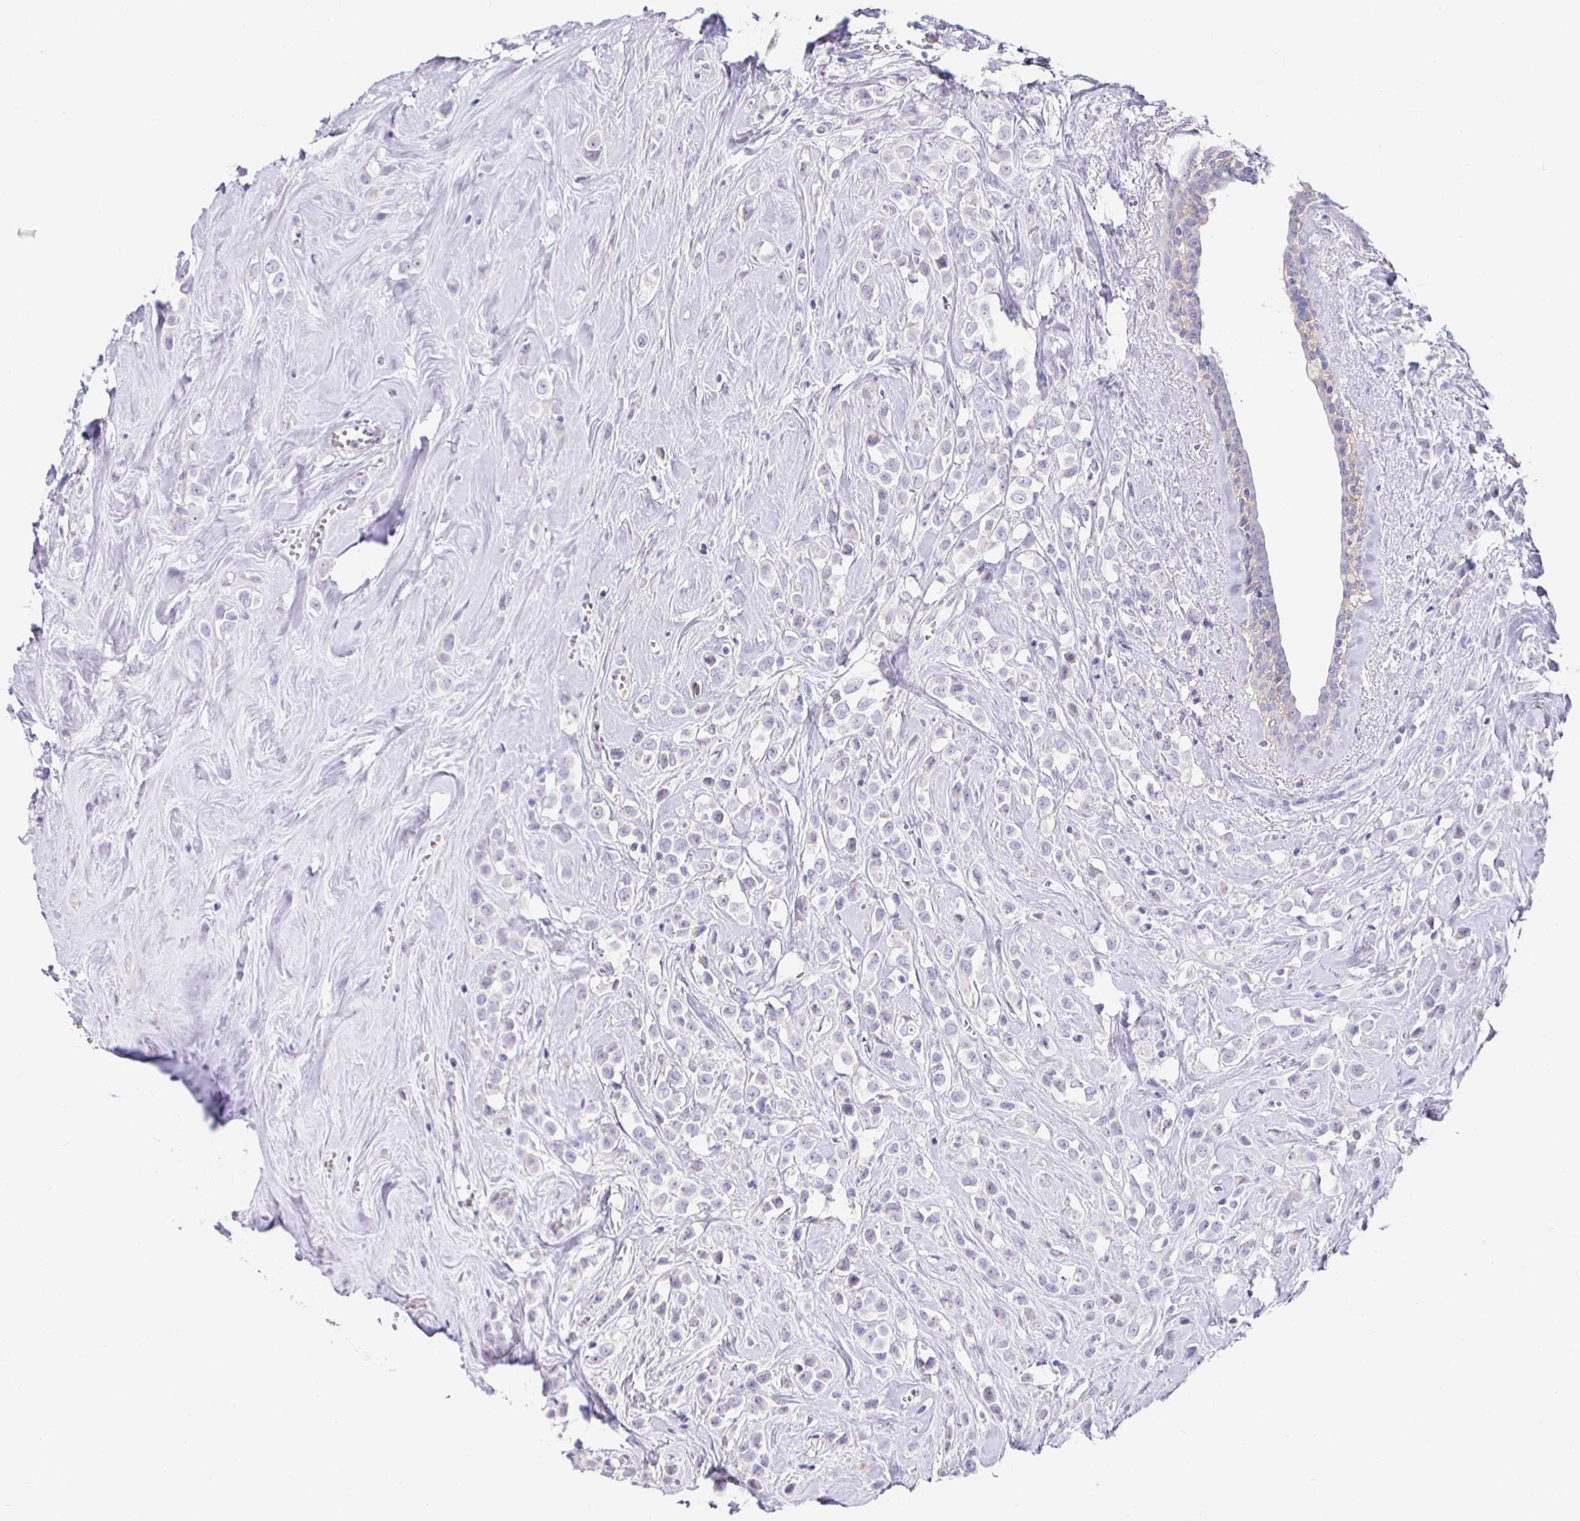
{"staining": {"intensity": "negative", "quantity": "none", "location": "none"}, "tissue": "breast cancer", "cell_type": "Tumor cells", "image_type": "cancer", "snomed": [{"axis": "morphology", "description": "Duct carcinoma"}, {"axis": "topography", "description": "Breast"}], "caption": "An image of breast cancer (invasive ductal carcinoma) stained for a protein exhibits no brown staining in tumor cells. (Immunohistochemistry (ihc), brightfield microscopy, high magnification).", "gene": "SIRPA", "patient": {"sex": "female", "age": 80}}